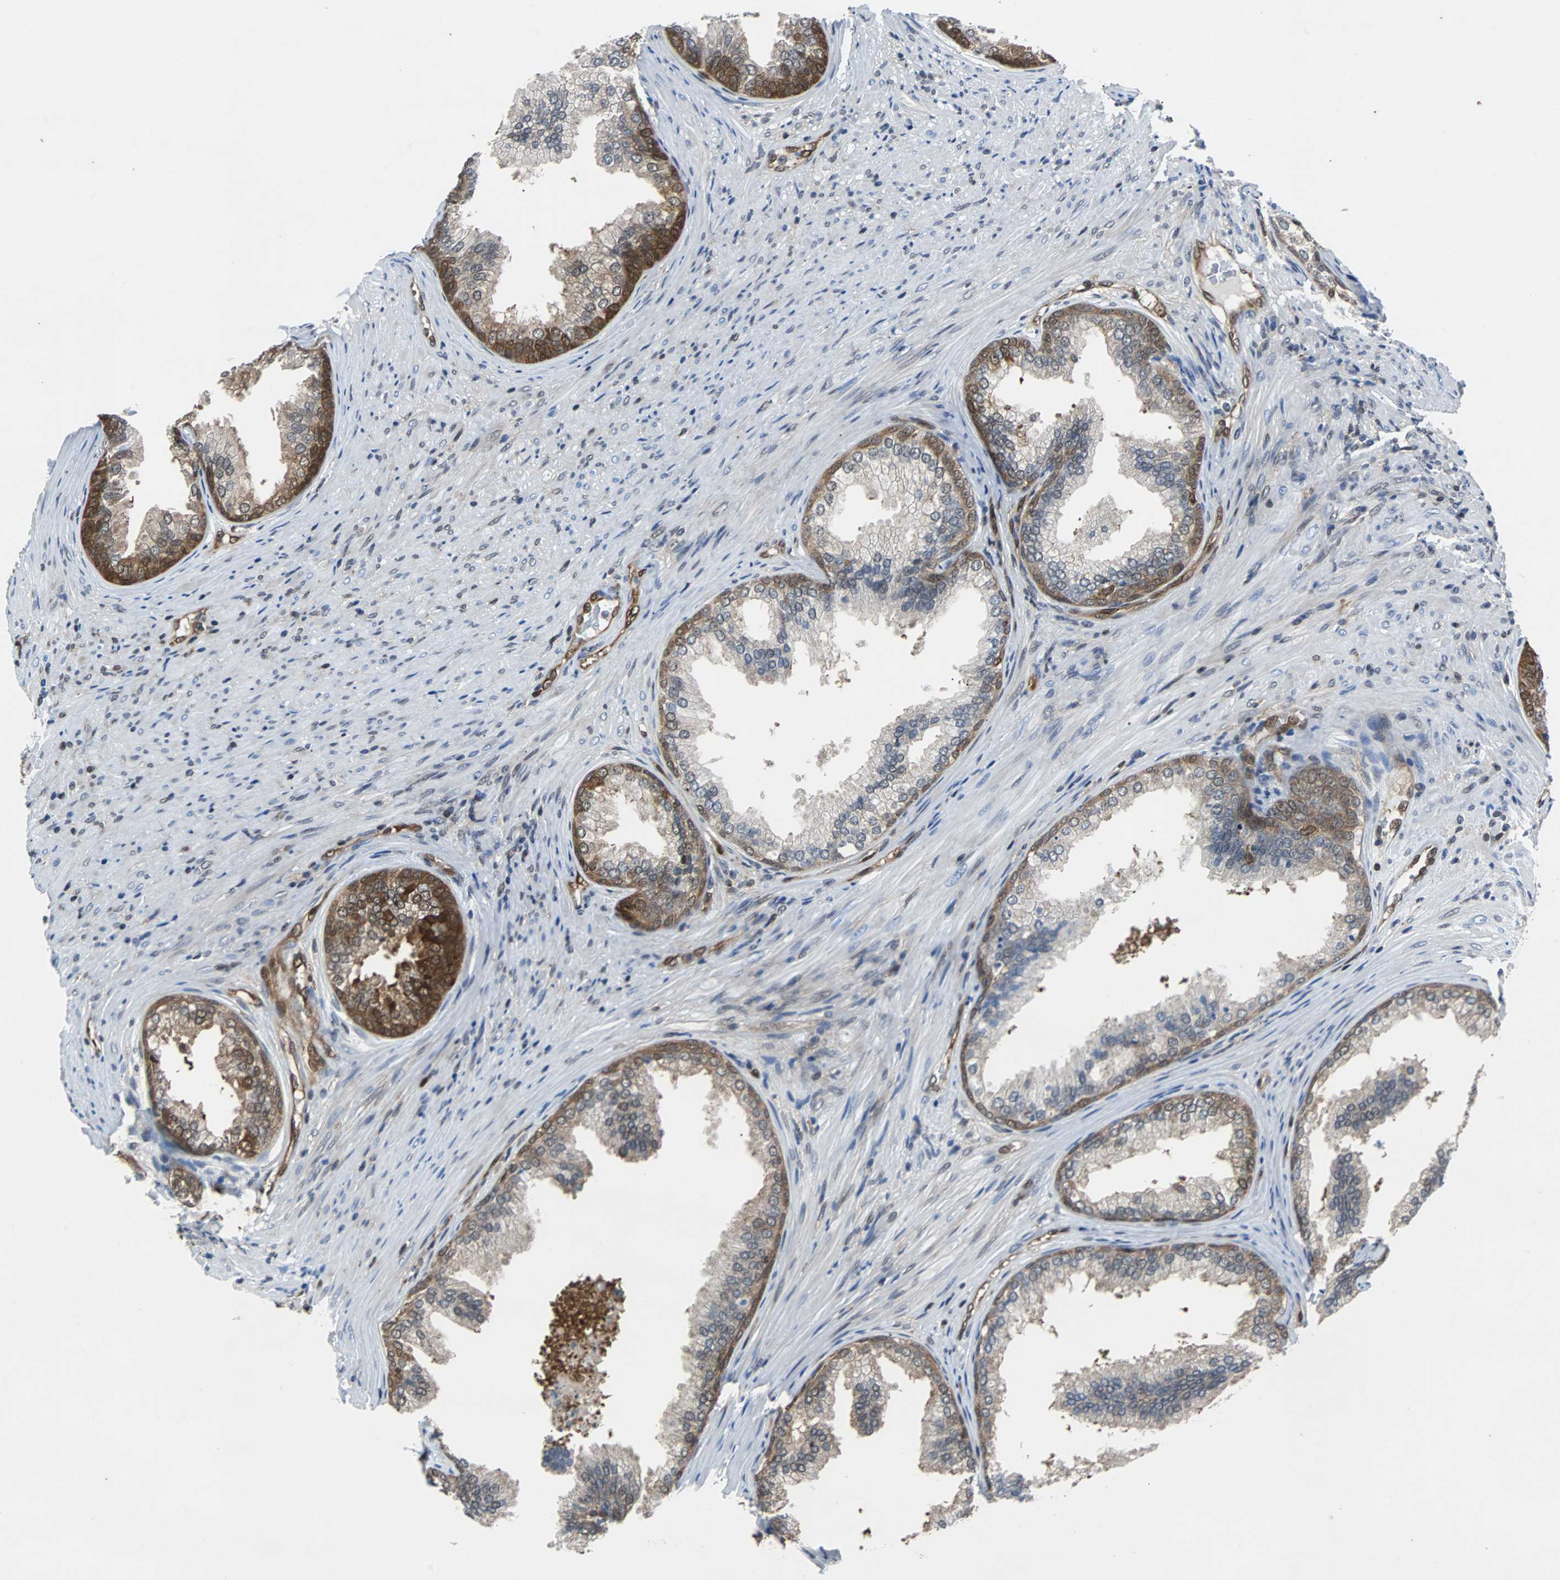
{"staining": {"intensity": "moderate", "quantity": "<25%", "location": "cytoplasmic/membranous,nuclear"}, "tissue": "prostate", "cell_type": "Glandular cells", "image_type": "normal", "snomed": [{"axis": "morphology", "description": "Normal tissue, NOS"}, {"axis": "topography", "description": "Prostate"}], "caption": "Immunohistochemistry (IHC) (DAB) staining of unremarkable human prostate exhibits moderate cytoplasmic/membranous,nuclear protein expression in about <25% of glandular cells. The protein of interest is stained brown, and the nuclei are stained in blue (DAB IHC with brightfield microscopy, high magnification).", "gene": "MAP2K6", "patient": {"sex": "male", "age": 76}}